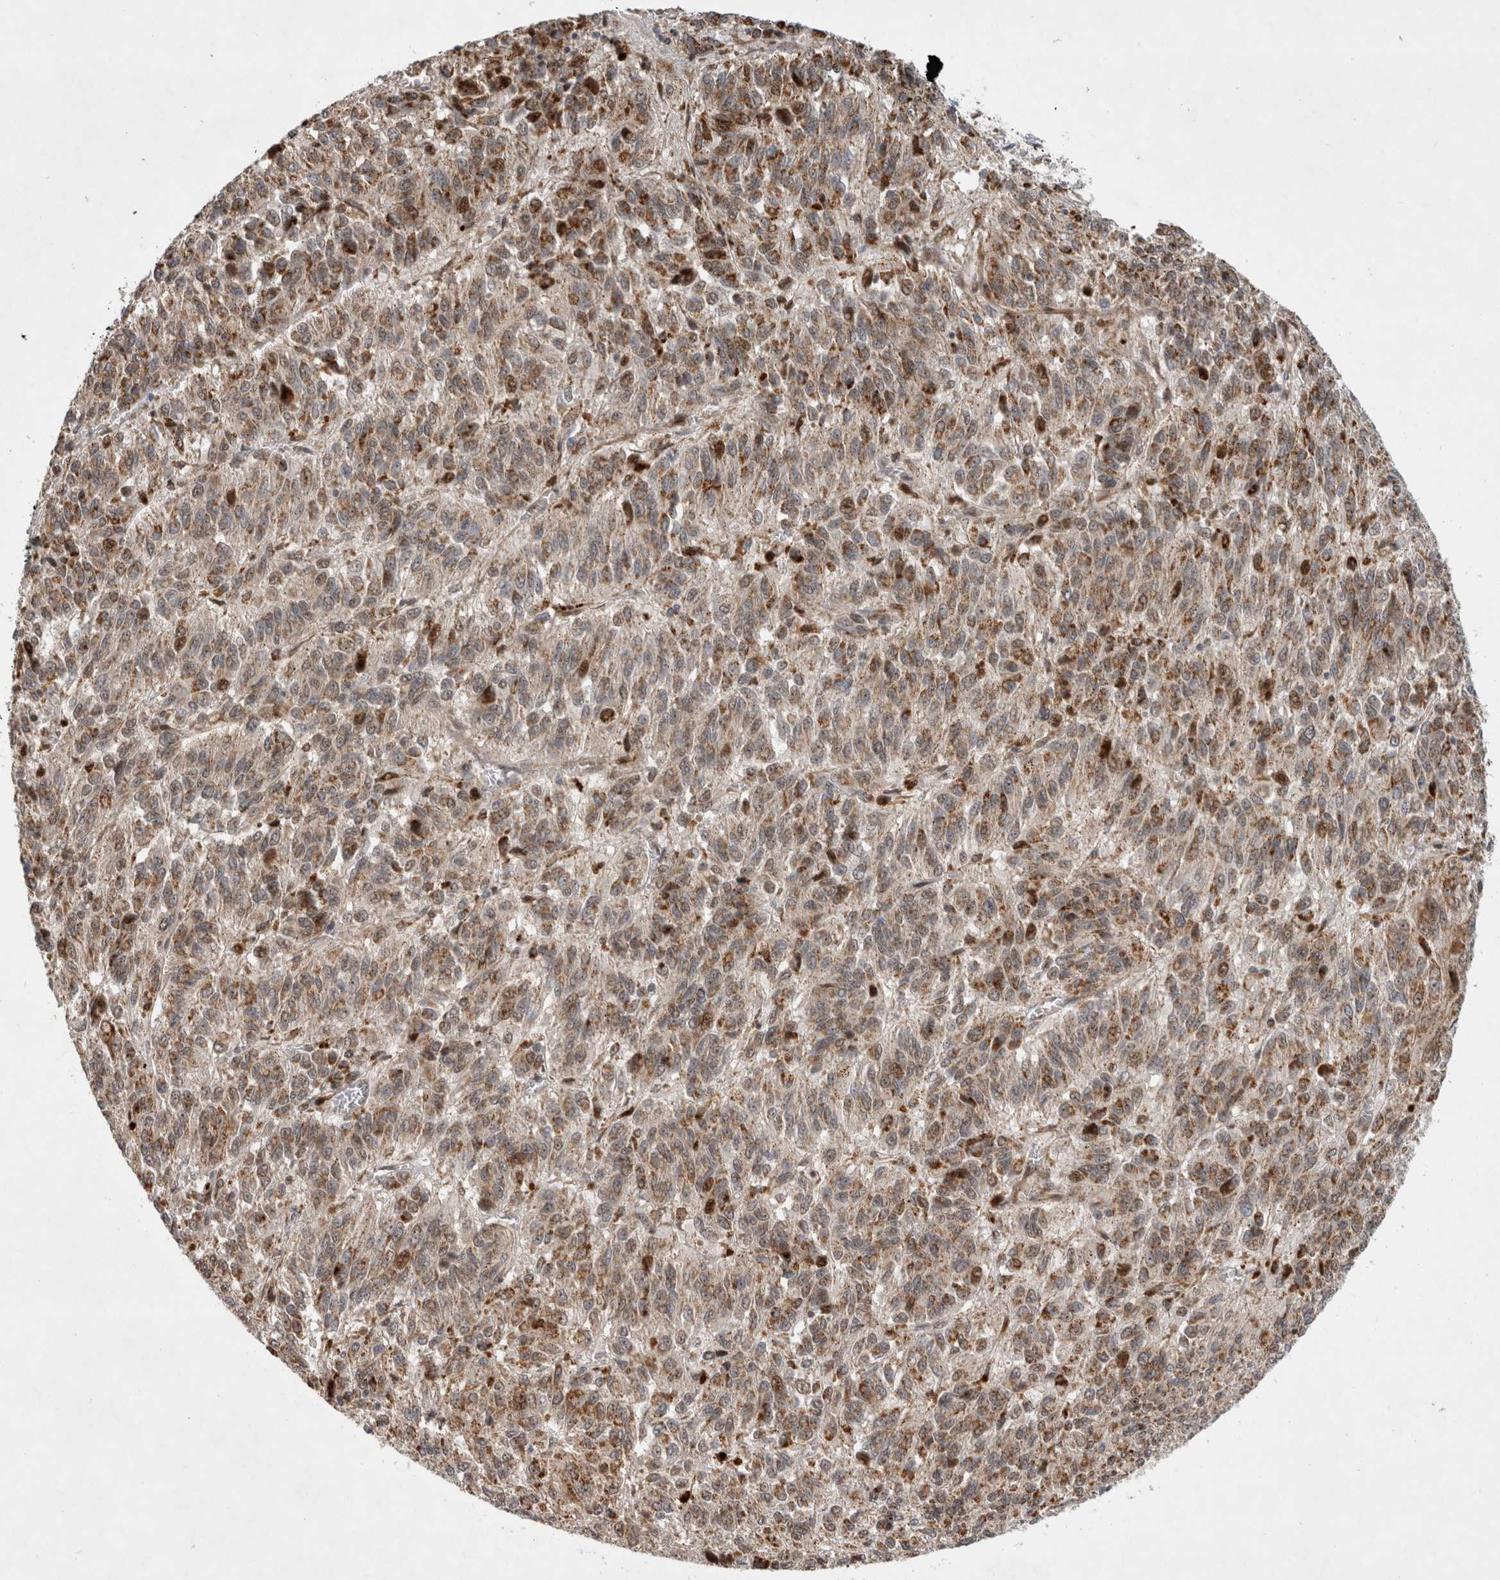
{"staining": {"intensity": "moderate", "quantity": ">75%", "location": "cytoplasmic/membranous,nuclear"}, "tissue": "melanoma", "cell_type": "Tumor cells", "image_type": "cancer", "snomed": [{"axis": "morphology", "description": "Malignant melanoma, Metastatic site"}, {"axis": "topography", "description": "Lung"}], "caption": "Protein expression analysis of human malignant melanoma (metastatic site) reveals moderate cytoplasmic/membranous and nuclear staining in approximately >75% of tumor cells.", "gene": "INSRR", "patient": {"sex": "male", "age": 64}}